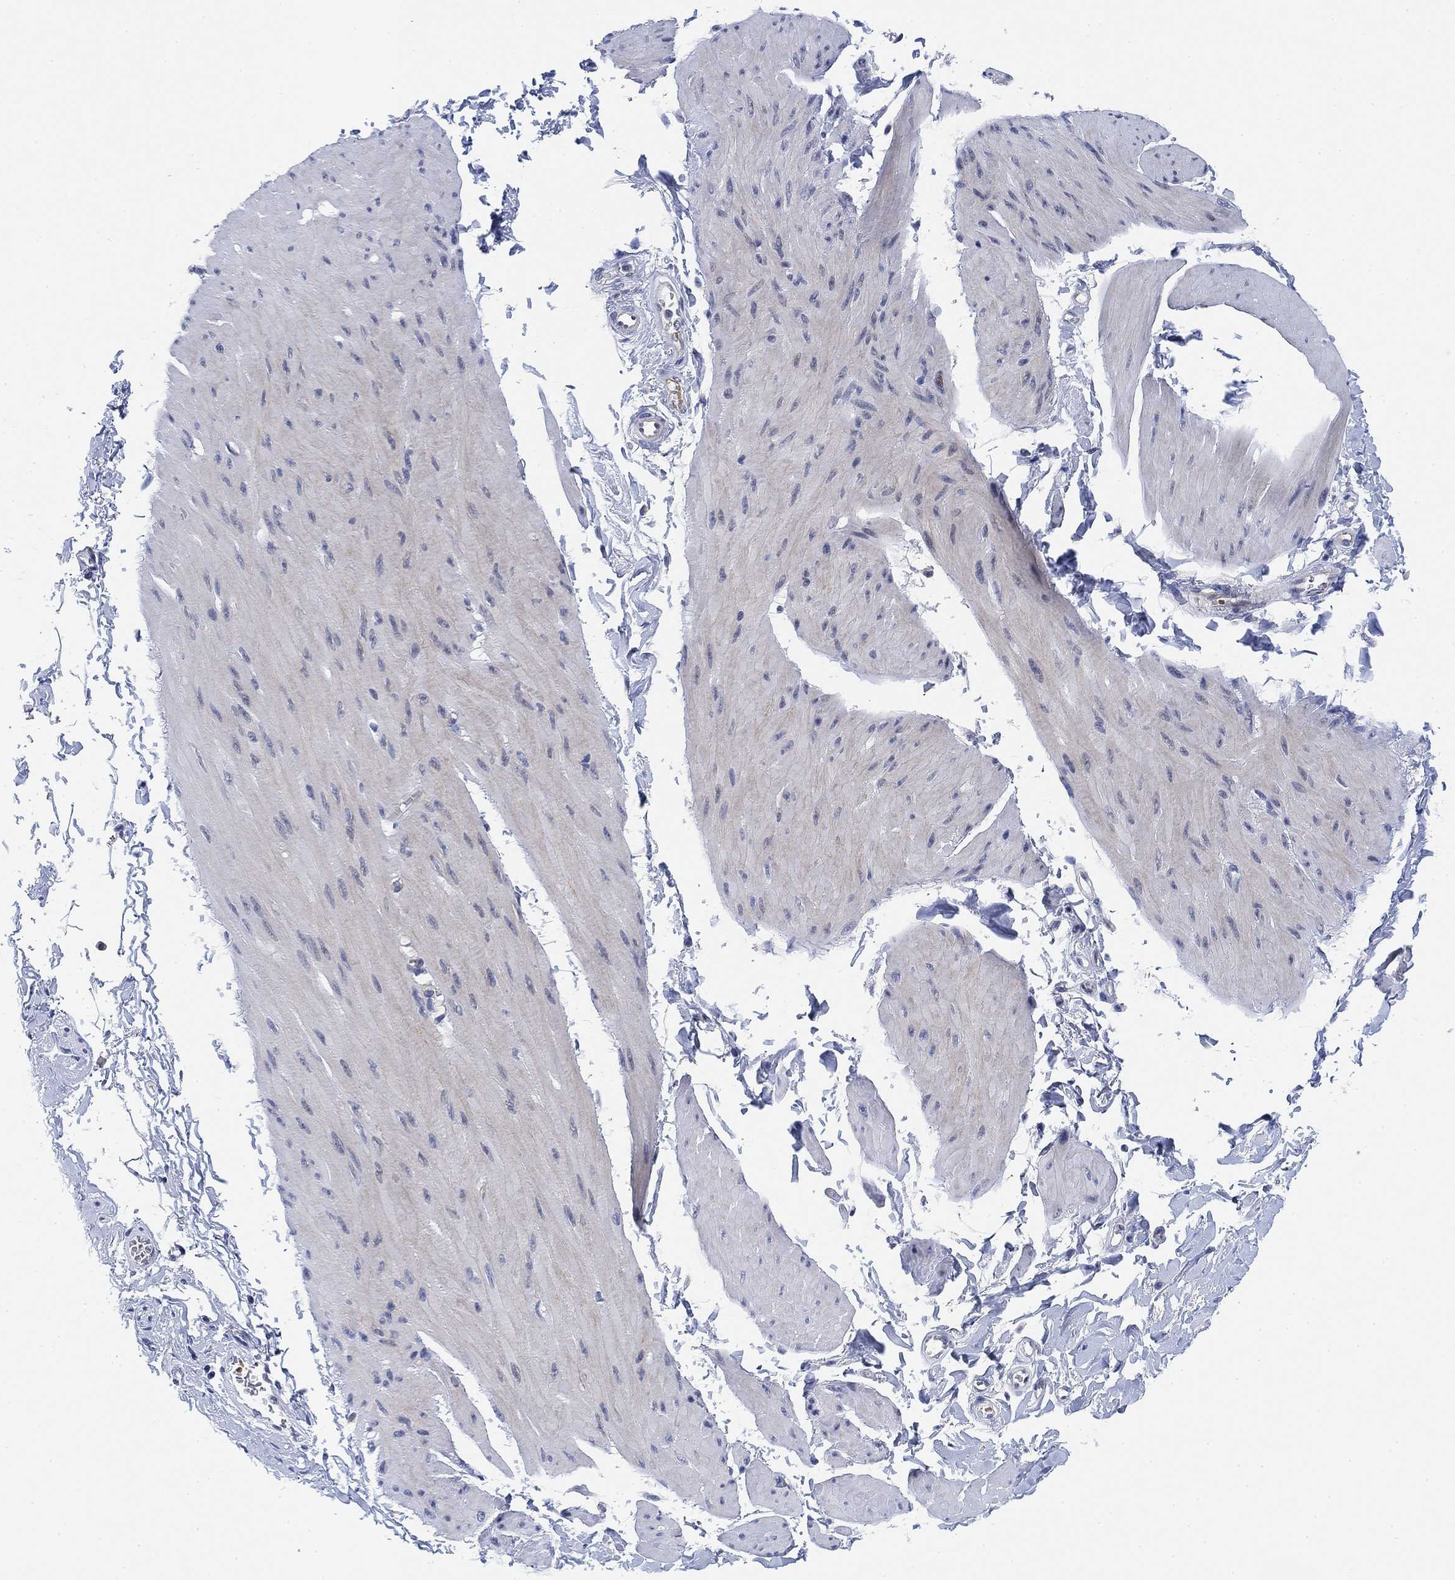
{"staining": {"intensity": "negative", "quantity": "none", "location": "none"}, "tissue": "smooth muscle", "cell_type": "Smooth muscle cells", "image_type": "normal", "snomed": [{"axis": "morphology", "description": "Normal tissue, NOS"}, {"axis": "topography", "description": "Adipose tissue"}, {"axis": "topography", "description": "Smooth muscle"}, {"axis": "topography", "description": "Peripheral nerve tissue"}], "caption": "IHC micrograph of benign human smooth muscle stained for a protein (brown), which shows no expression in smooth muscle cells.", "gene": "PAX6", "patient": {"sex": "male", "age": 83}}